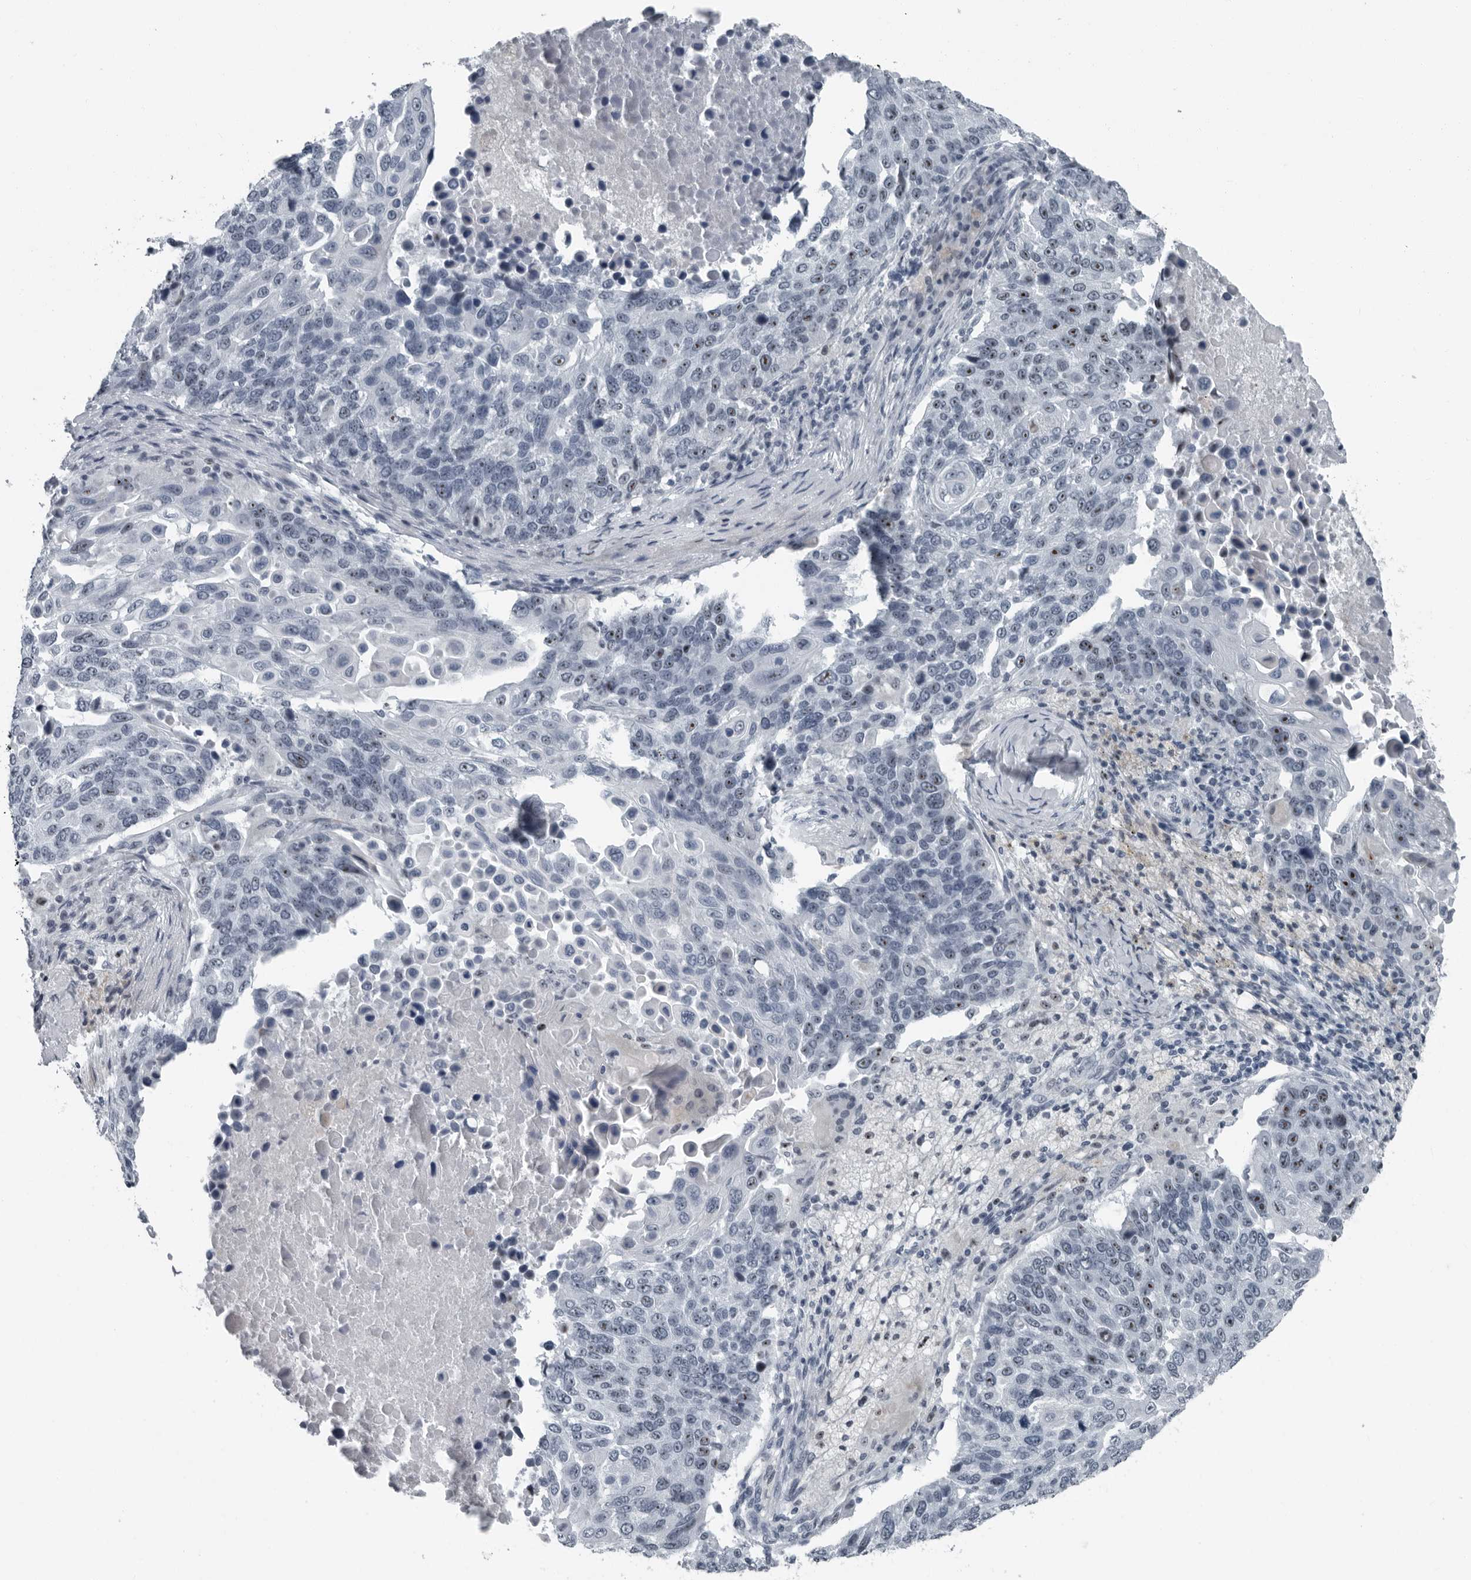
{"staining": {"intensity": "moderate", "quantity": "<25%", "location": "nuclear"}, "tissue": "lung cancer", "cell_type": "Tumor cells", "image_type": "cancer", "snomed": [{"axis": "morphology", "description": "Squamous cell carcinoma, NOS"}, {"axis": "topography", "description": "Lung"}], "caption": "Lung cancer stained with DAB IHC demonstrates low levels of moderate nuclear positivity in about <25% of tumor cells.", "gene": "PDCD11", "patient": {"sex": "male", "age": 66}}